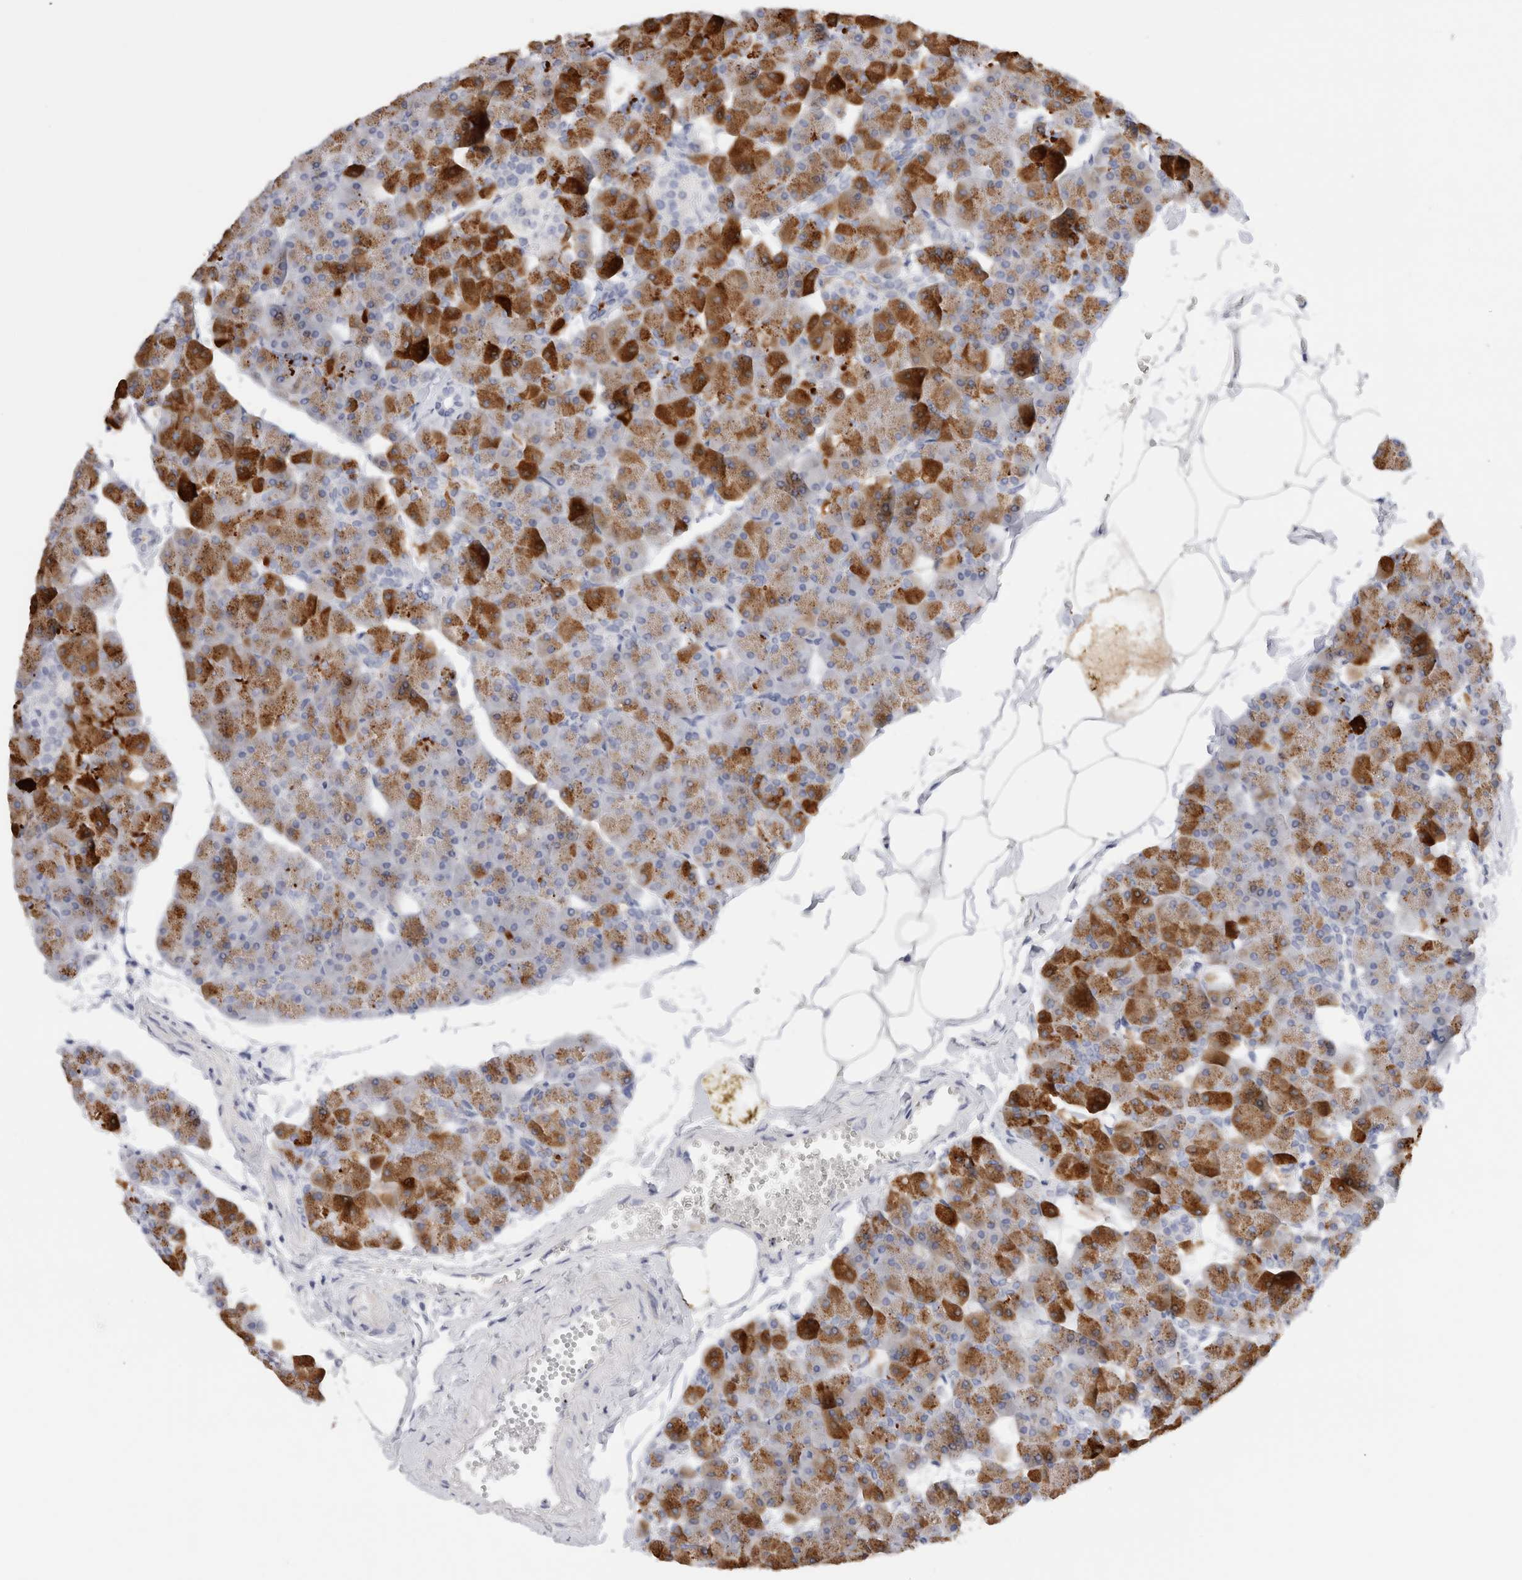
{"staining": {"intensity": "strong", "quantity": "25%-75%", "location": "cytoplasmic/membranous"}, "tissue": "pancreas", "cell_type": "Exocrine glandular cells", "image_type": "normal", "snomed": [{"axis": "morphology", "description": "Normal tissue, NOS"}, {"axis": "topography", "description": "Pancreas"}], "caption": "Immunohistochemical staining of normal human pancreas shows 25%-75% levels of strong cytoplasmic/membranous protein positivity in about 25%-75% of exocrine glandular cells. (DAB (3,3'-diaminobenzidine) = brown stain, brightfield microscopy at high magnification).", "gene": "C9orf50", "patient": {"sex": "male", "age": 35}}